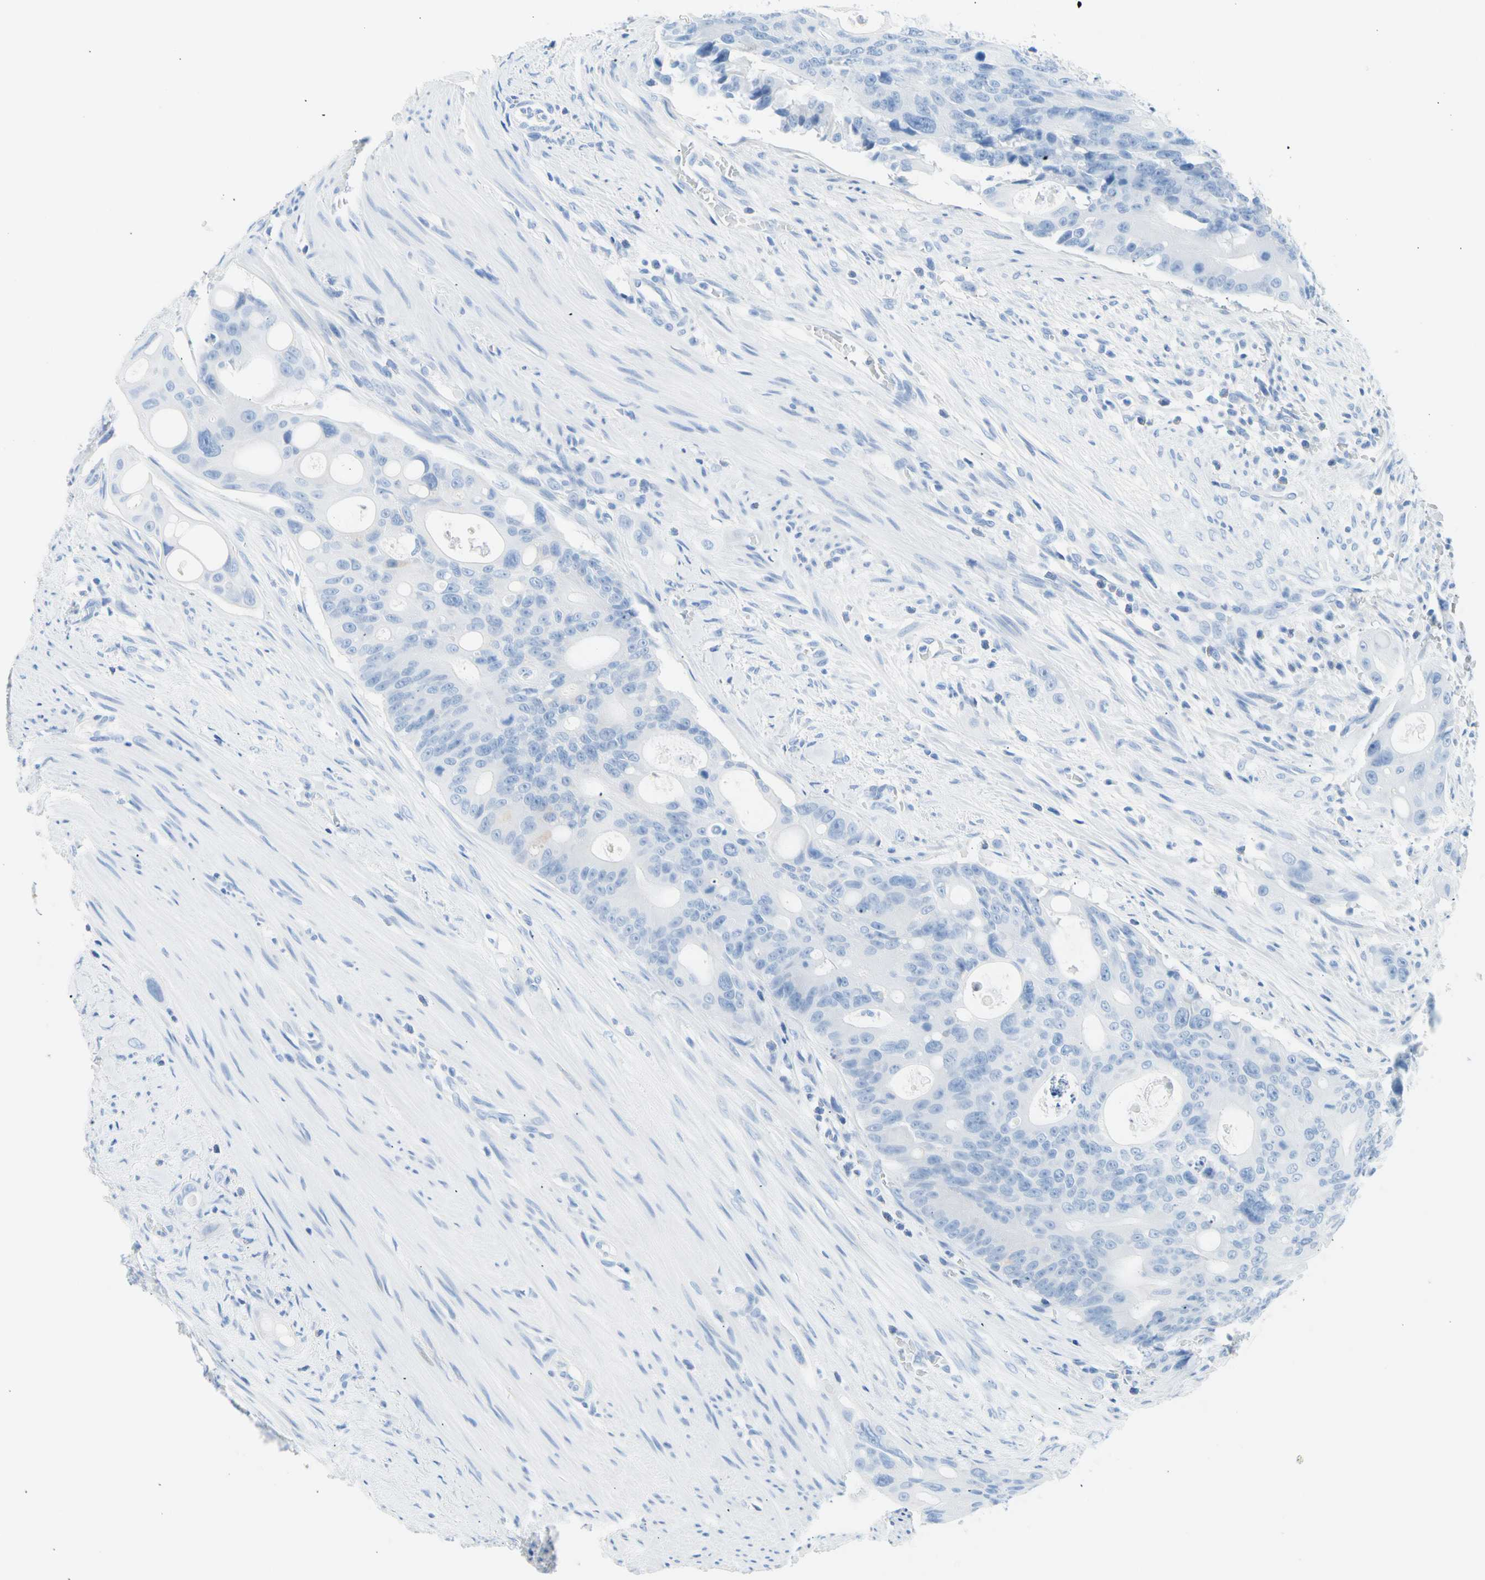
{"staining": {"intensity": "negative", "quantity": "none", "location": "none"}, "tissue": "colorectal cancer", "cell_type": "Tumor cells", "image_type": "cancer", "snomed": [{"axis": "morphology", "description": "Adenocarcinoma, NOS"}, {"axis": "topography", "description": "Colon"}], "caption": "Protein analysis of colorectal adenocarcinoma shows no significant positivity in tumor cells.", "gene": "CEL", "patient": {"sex": "female", "age": 57}}